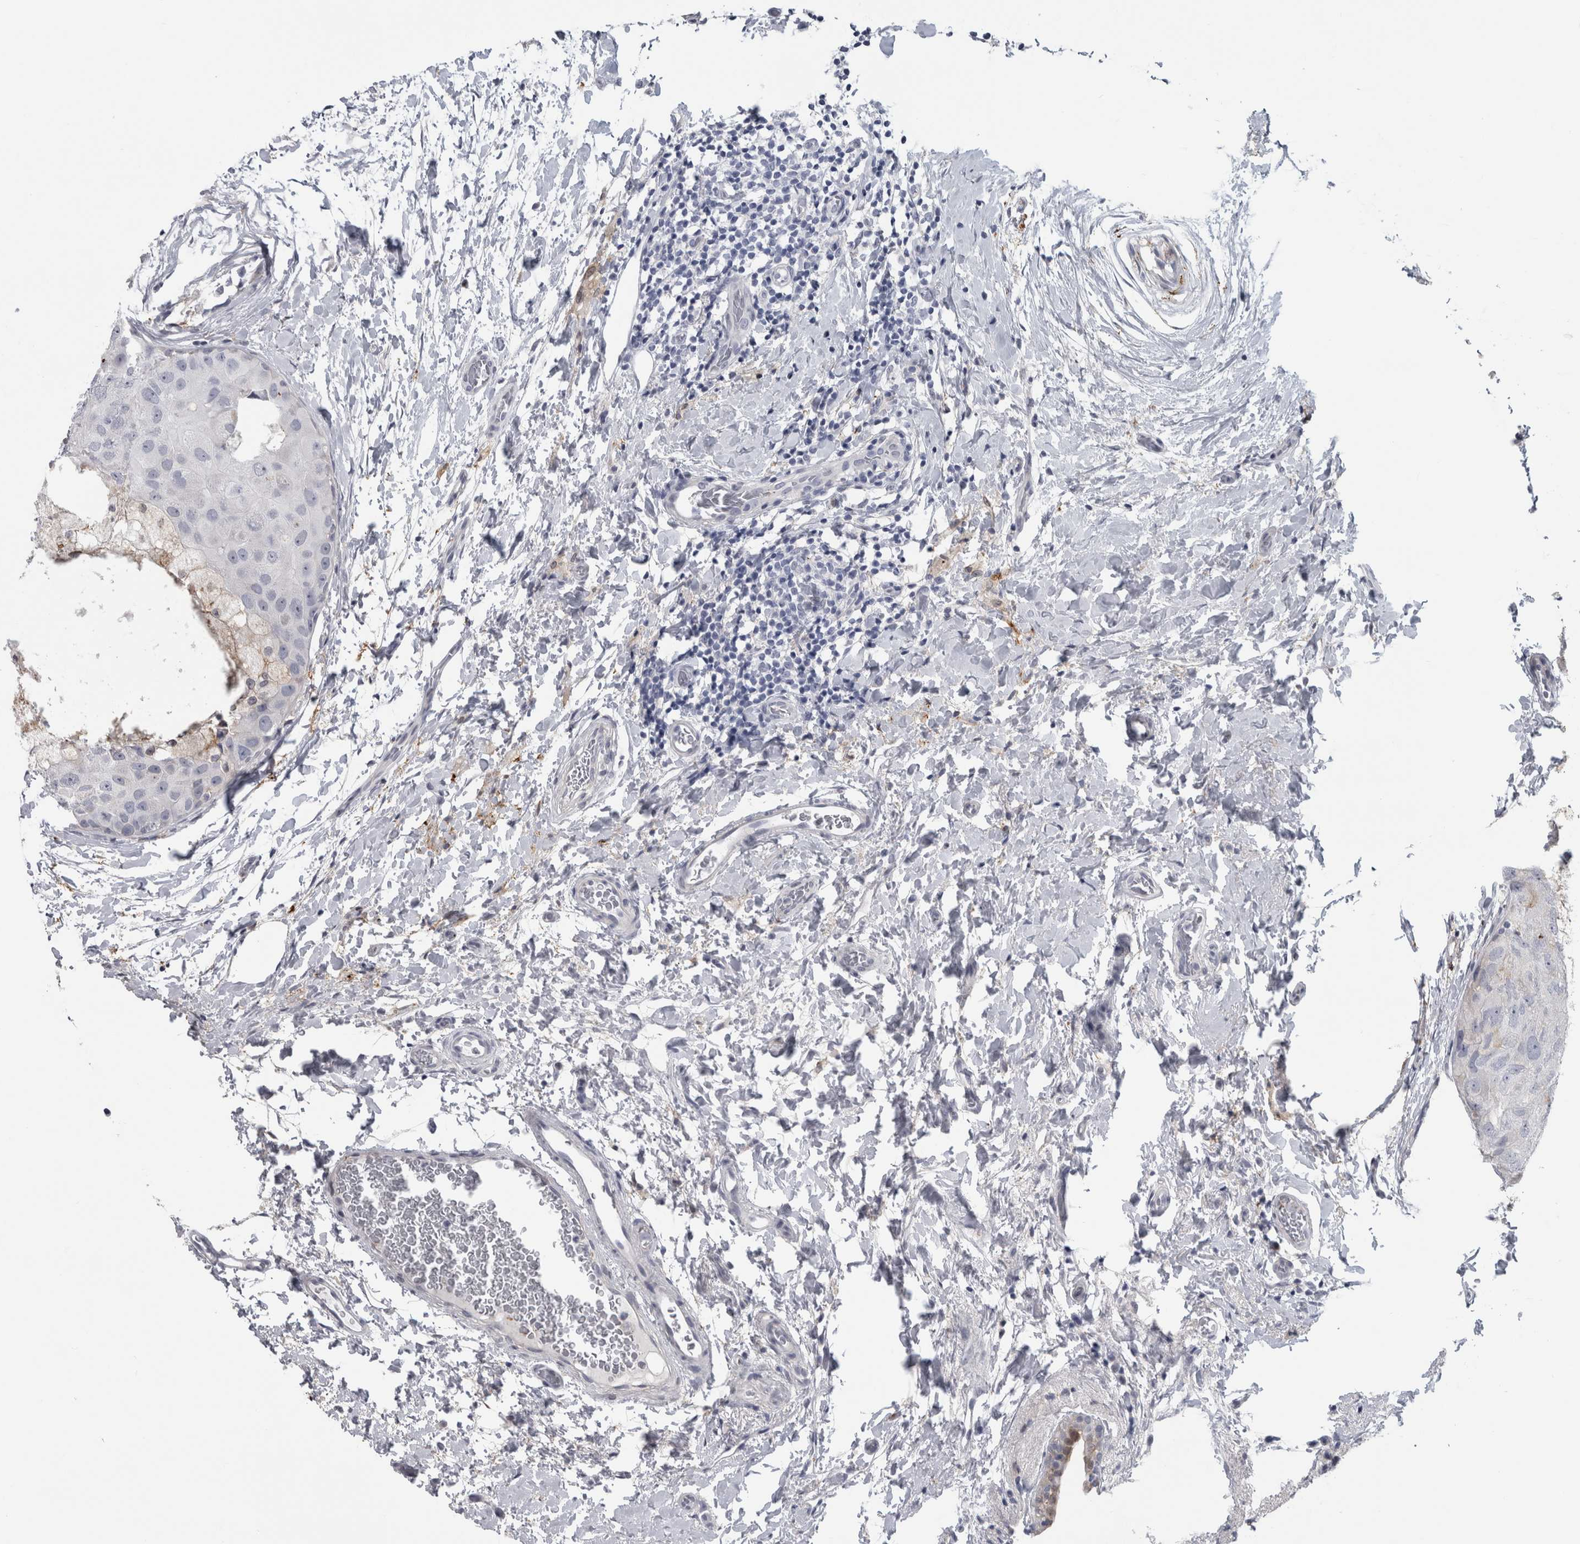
{"staining": {"intensity": "negative", "quantity": "none", "location": "none"}, "tissue": "breast cancer", "cell_type": "Tumor cells", "image_type": "cancer", "snomed": [{"axis": "morphology", "description": "Duct carcinoma"}, {"axis": "topography", "description": "Breast"}], "caption": "The immunohistochemistry image has no significant positivity in tumor cells of breast infiltrating ductal carcinoma tissue.", "gene": "DNAJC24", "patient": {"sex": "female", "age": 62}}